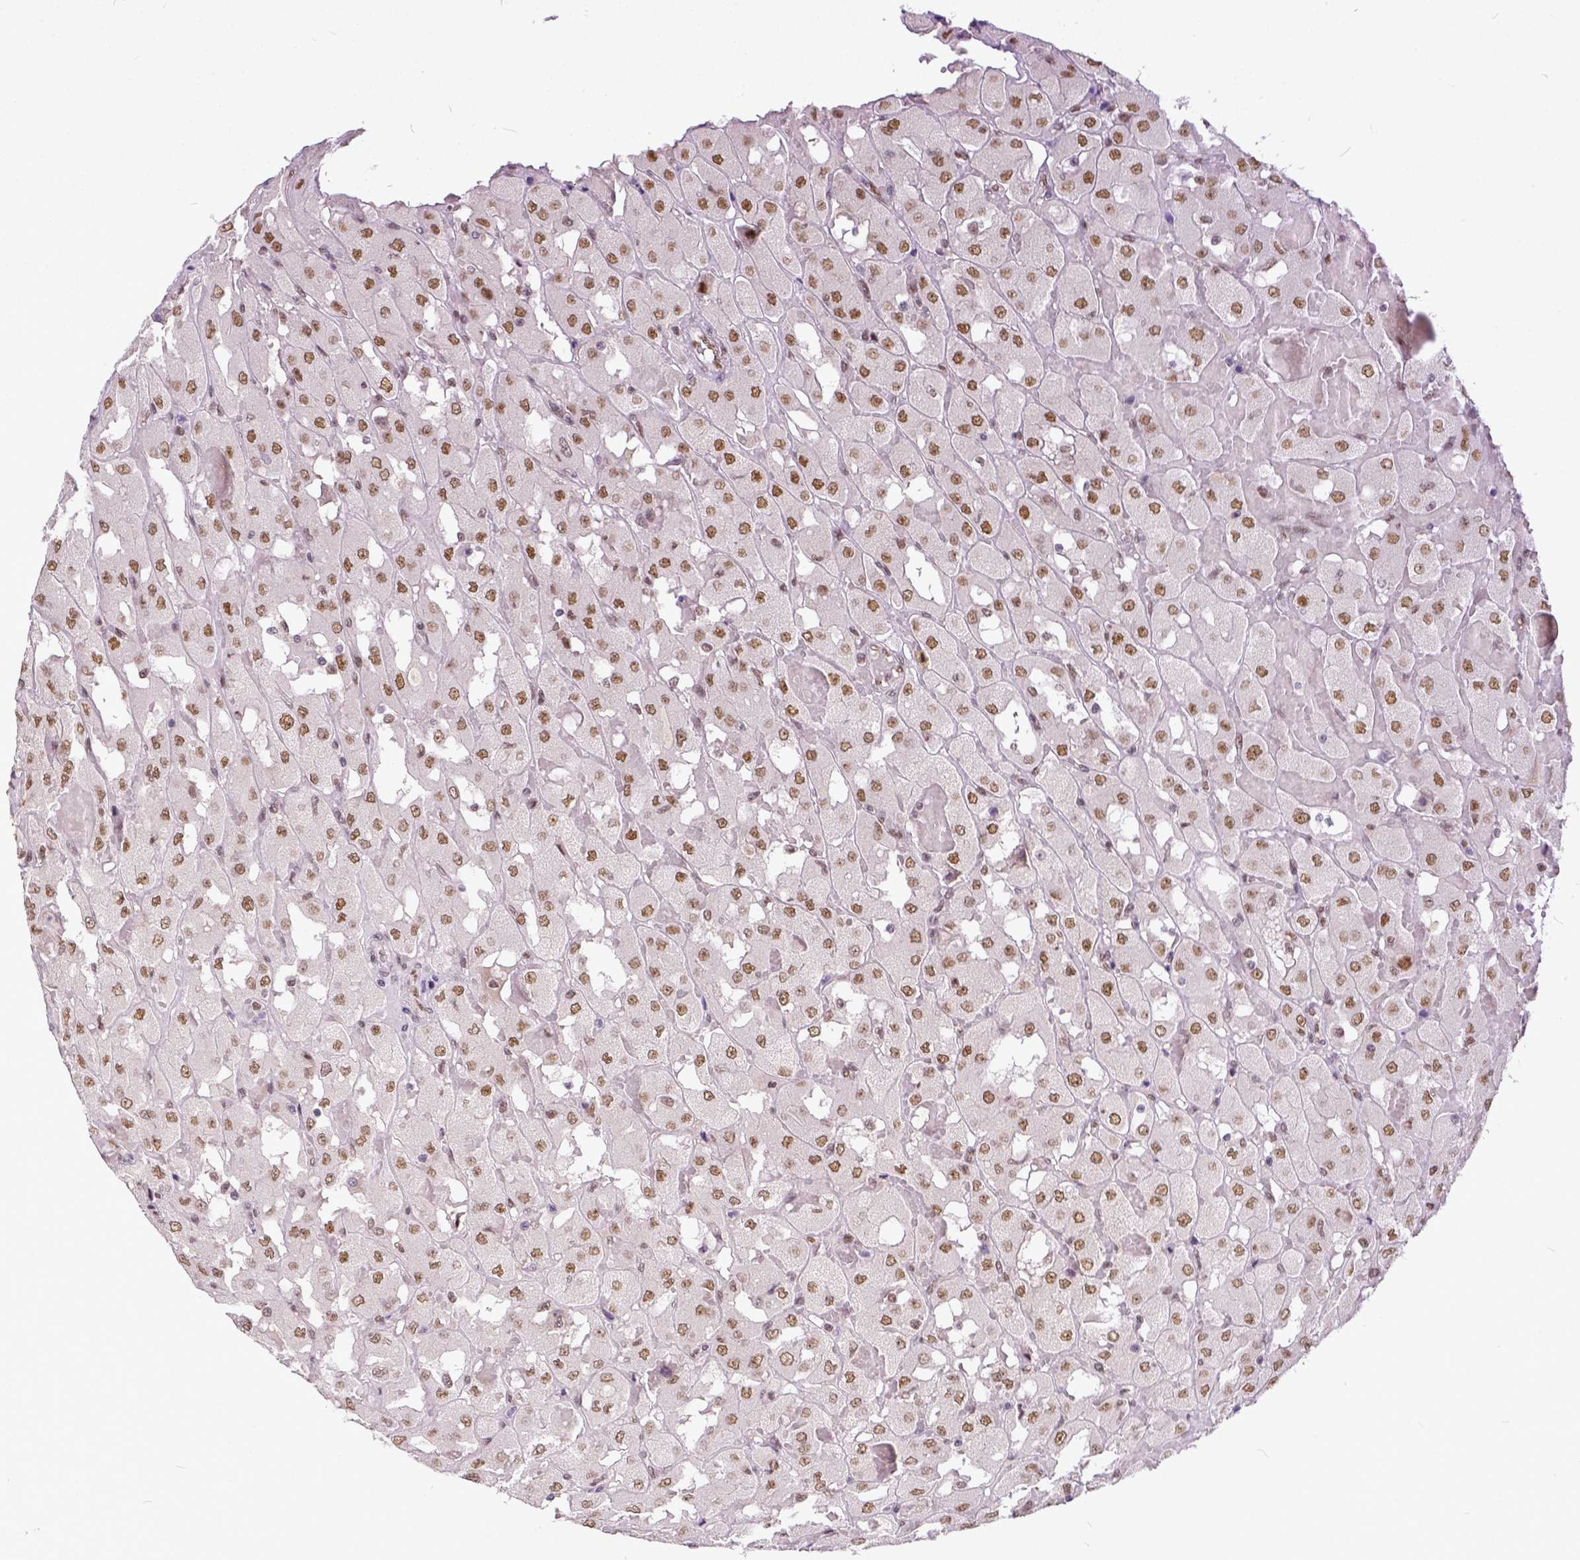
{"staining": {"intensity": "moderate", "quantity": ">75%", "location": "nuclear"}, "tissue": "renal cancer", "cell_type": "Tumor cells", "image_type": "cancer", "snomed": [{"axis": "morphology", "description": "Adenocarcinoma, NOS"}, {"axis": "topography", "description": "Kidney"}], "caption": "The immunohistochemical stain highlights moderate nuclear expression in tumor cells of renal adenocarcinoma tissue.", "gene": "ERCC1", "patient": {"sex": "male", "age": 72}}